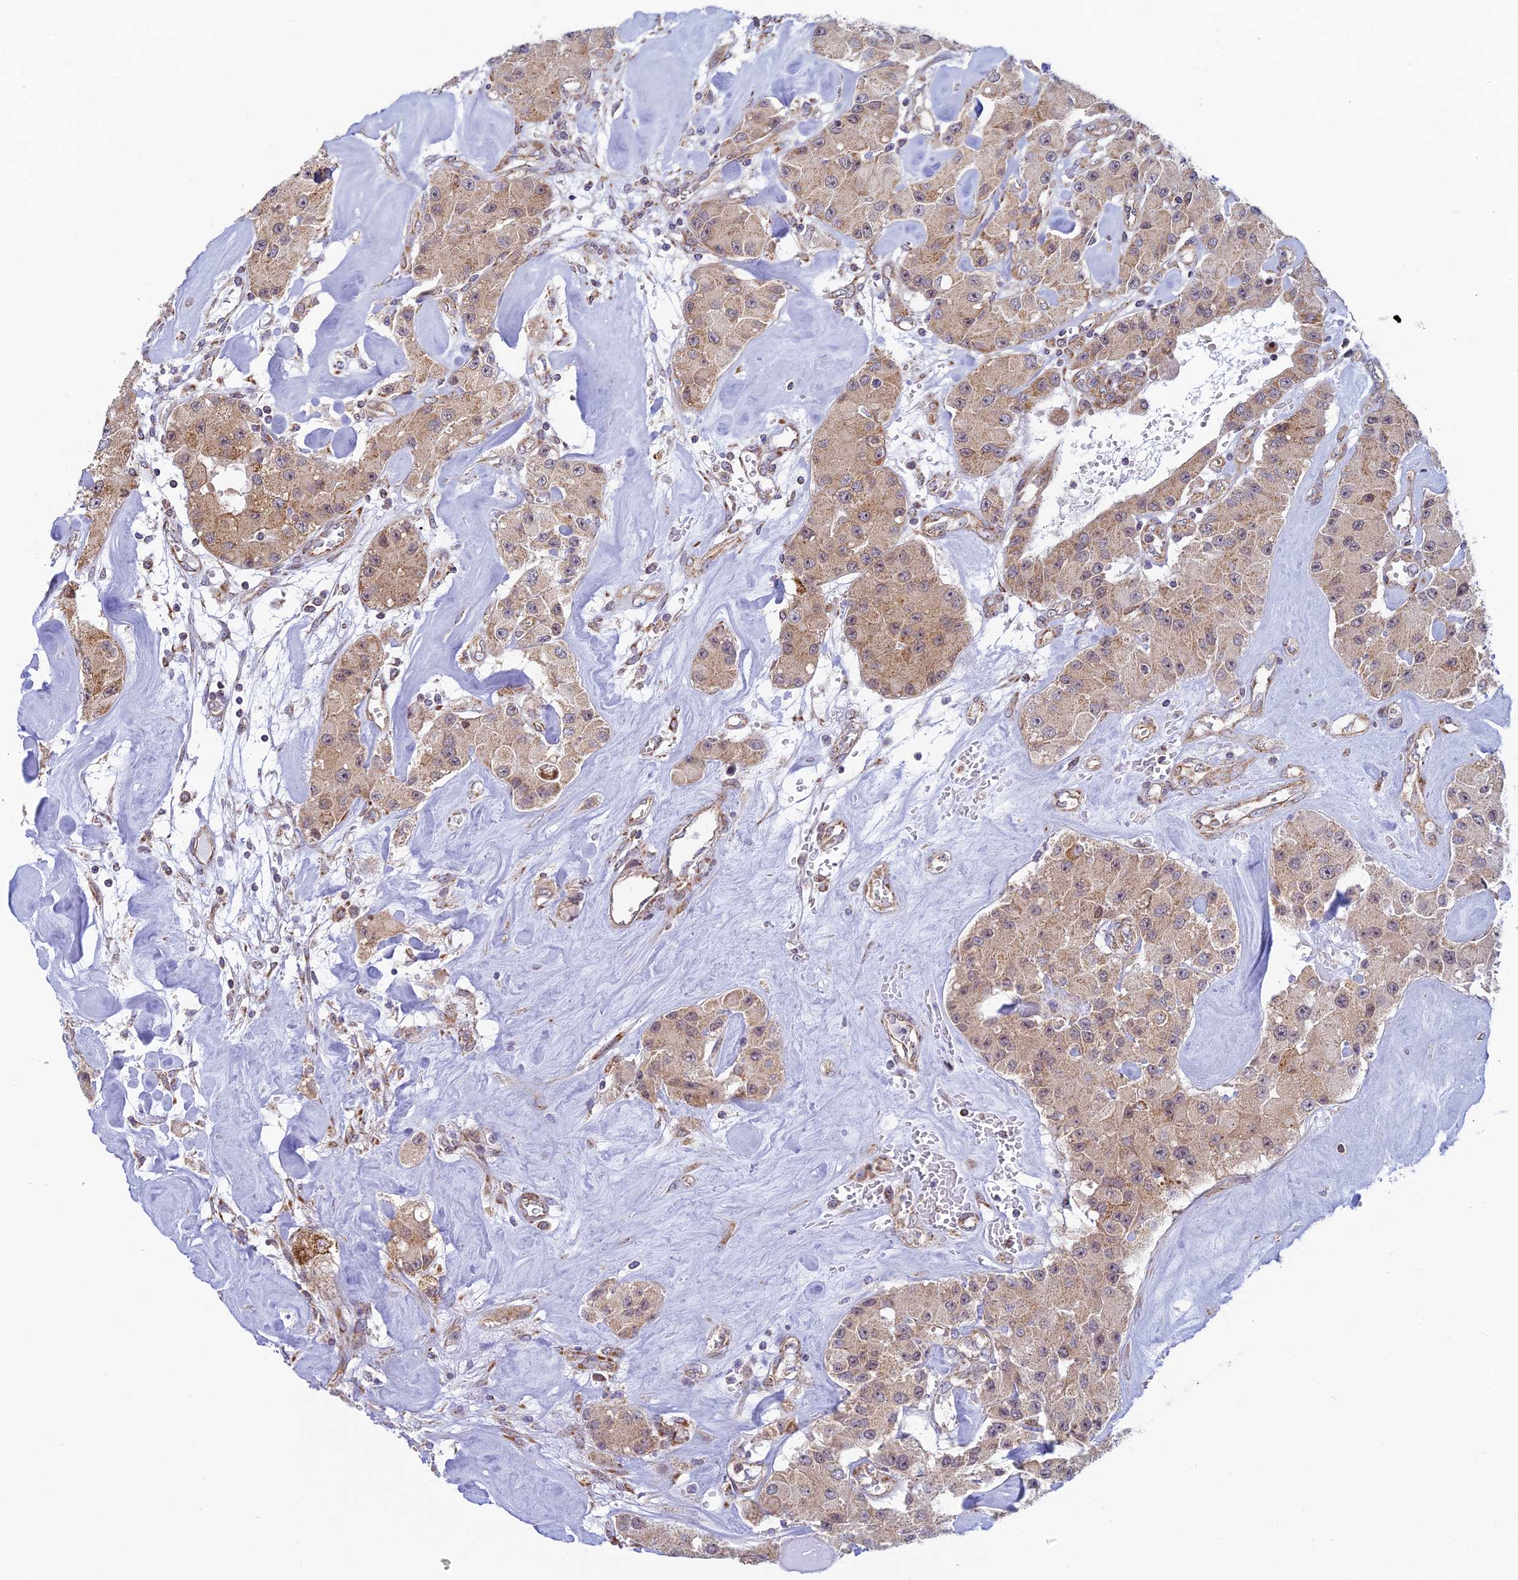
{"staining": {"intensity": "weak", "quantity": ">75%", "location": "cytoplasmic/membranous"}, "tissue": "carcinoid", "cell_type": "Tumor cells", "image_type": "cancer", "snomed": [{"axis": "morphology", "description": "Carcinoid, malignant, NOS"}, {"axis": "topography", "description": "Pancreas"}], "caption": "Malignant carcinoid stained for a protein reveals weak cytoplasmic/membranous positivity in tumor cells.", "gene": "HOOK2", "patient": {"sex": "male", "age": 41}}